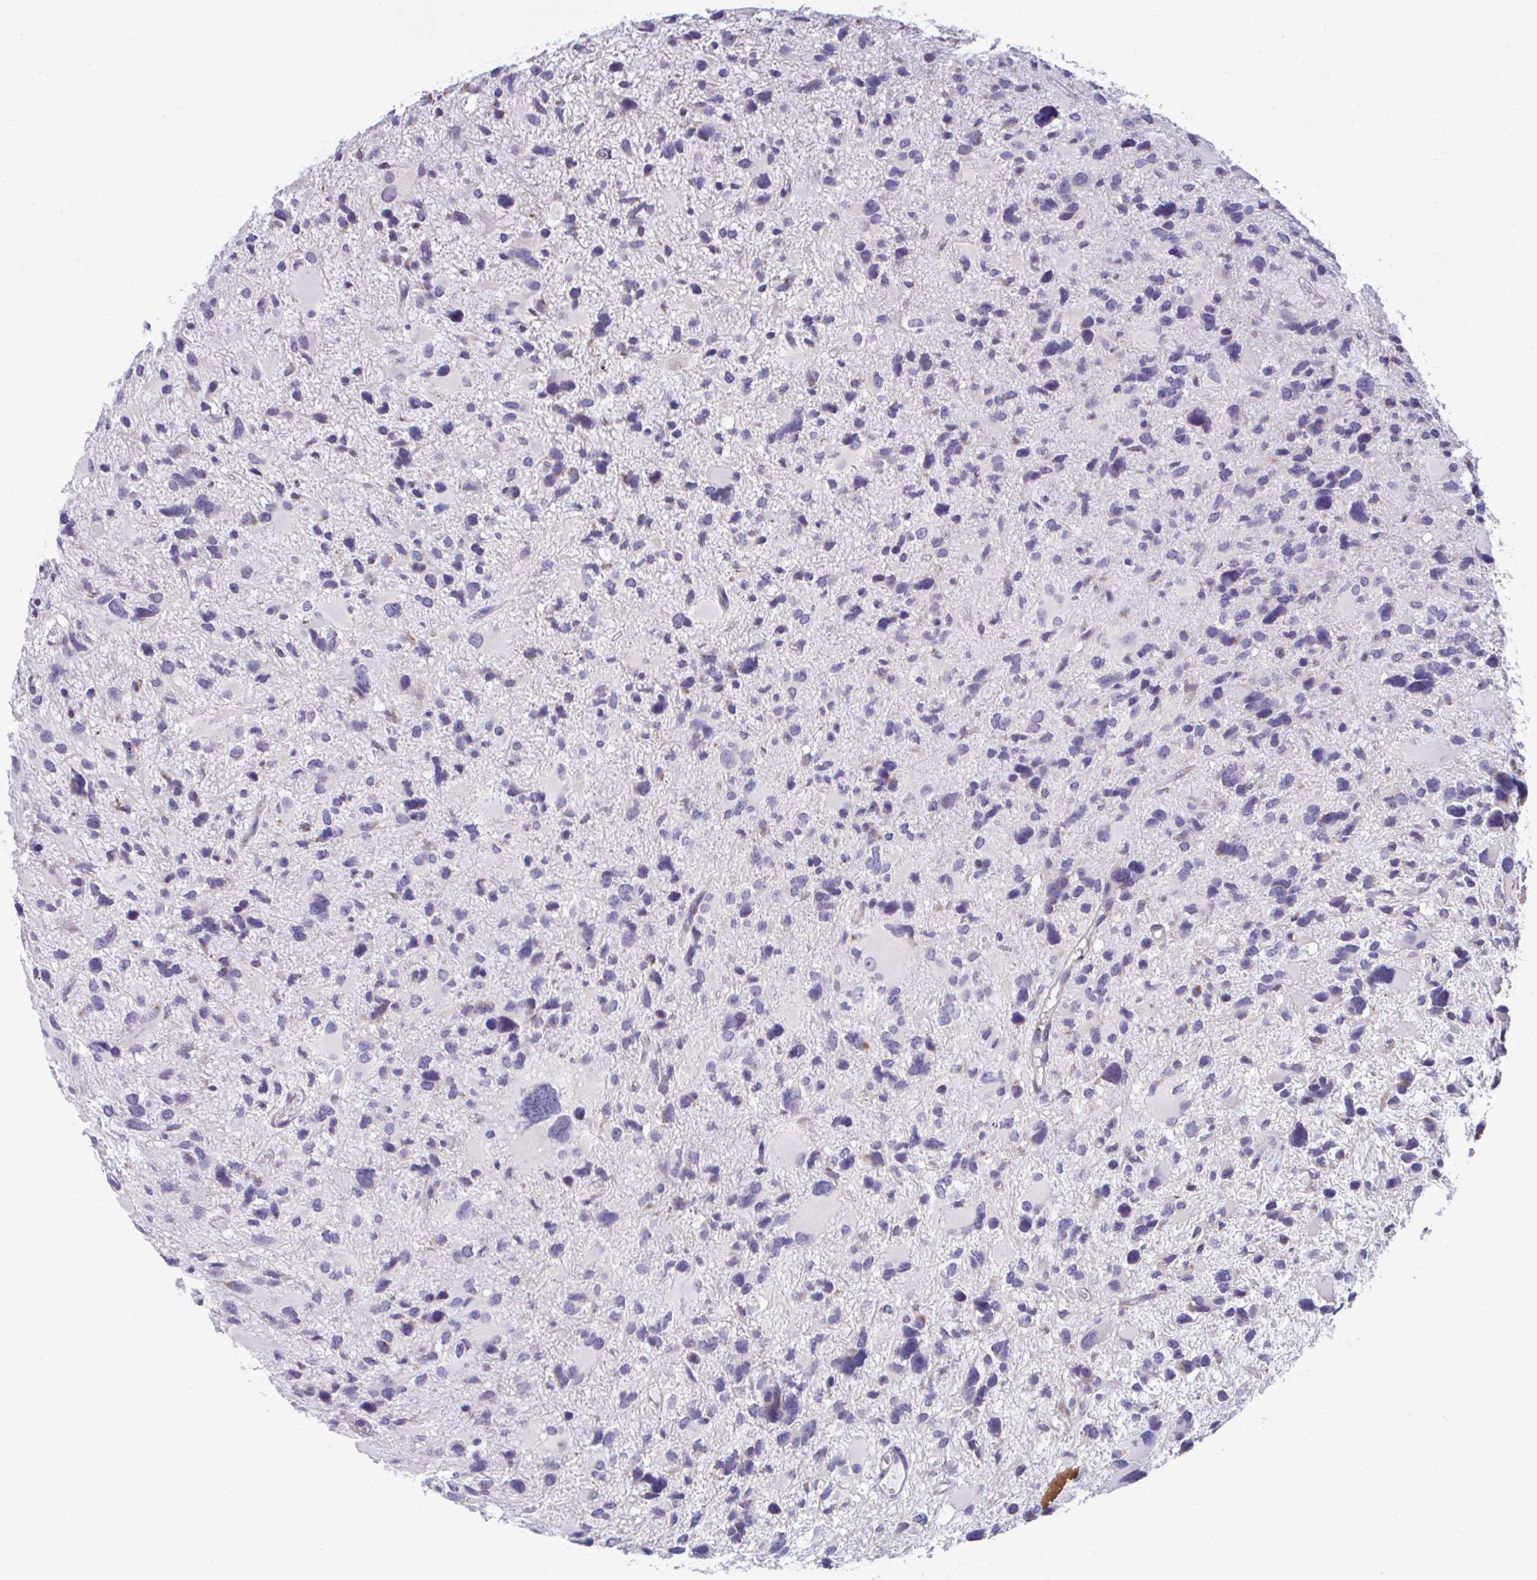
{"staining": {"intensity": "negative", "quantity": "none", "location": "none"}, "tissue": "glioma", "cell_type": "Tumor cells", "image_type": "cancer", "snomed": [{"axis": "morphology", "description": "Glioma, malignant, High grade"}, {"axis": "topography", "description": "Brain"}], "caption": "There is no significant expression in tumor cells of glioma.", "gene": "SARS2", "patient": {"sex": "female", "age": 11}}